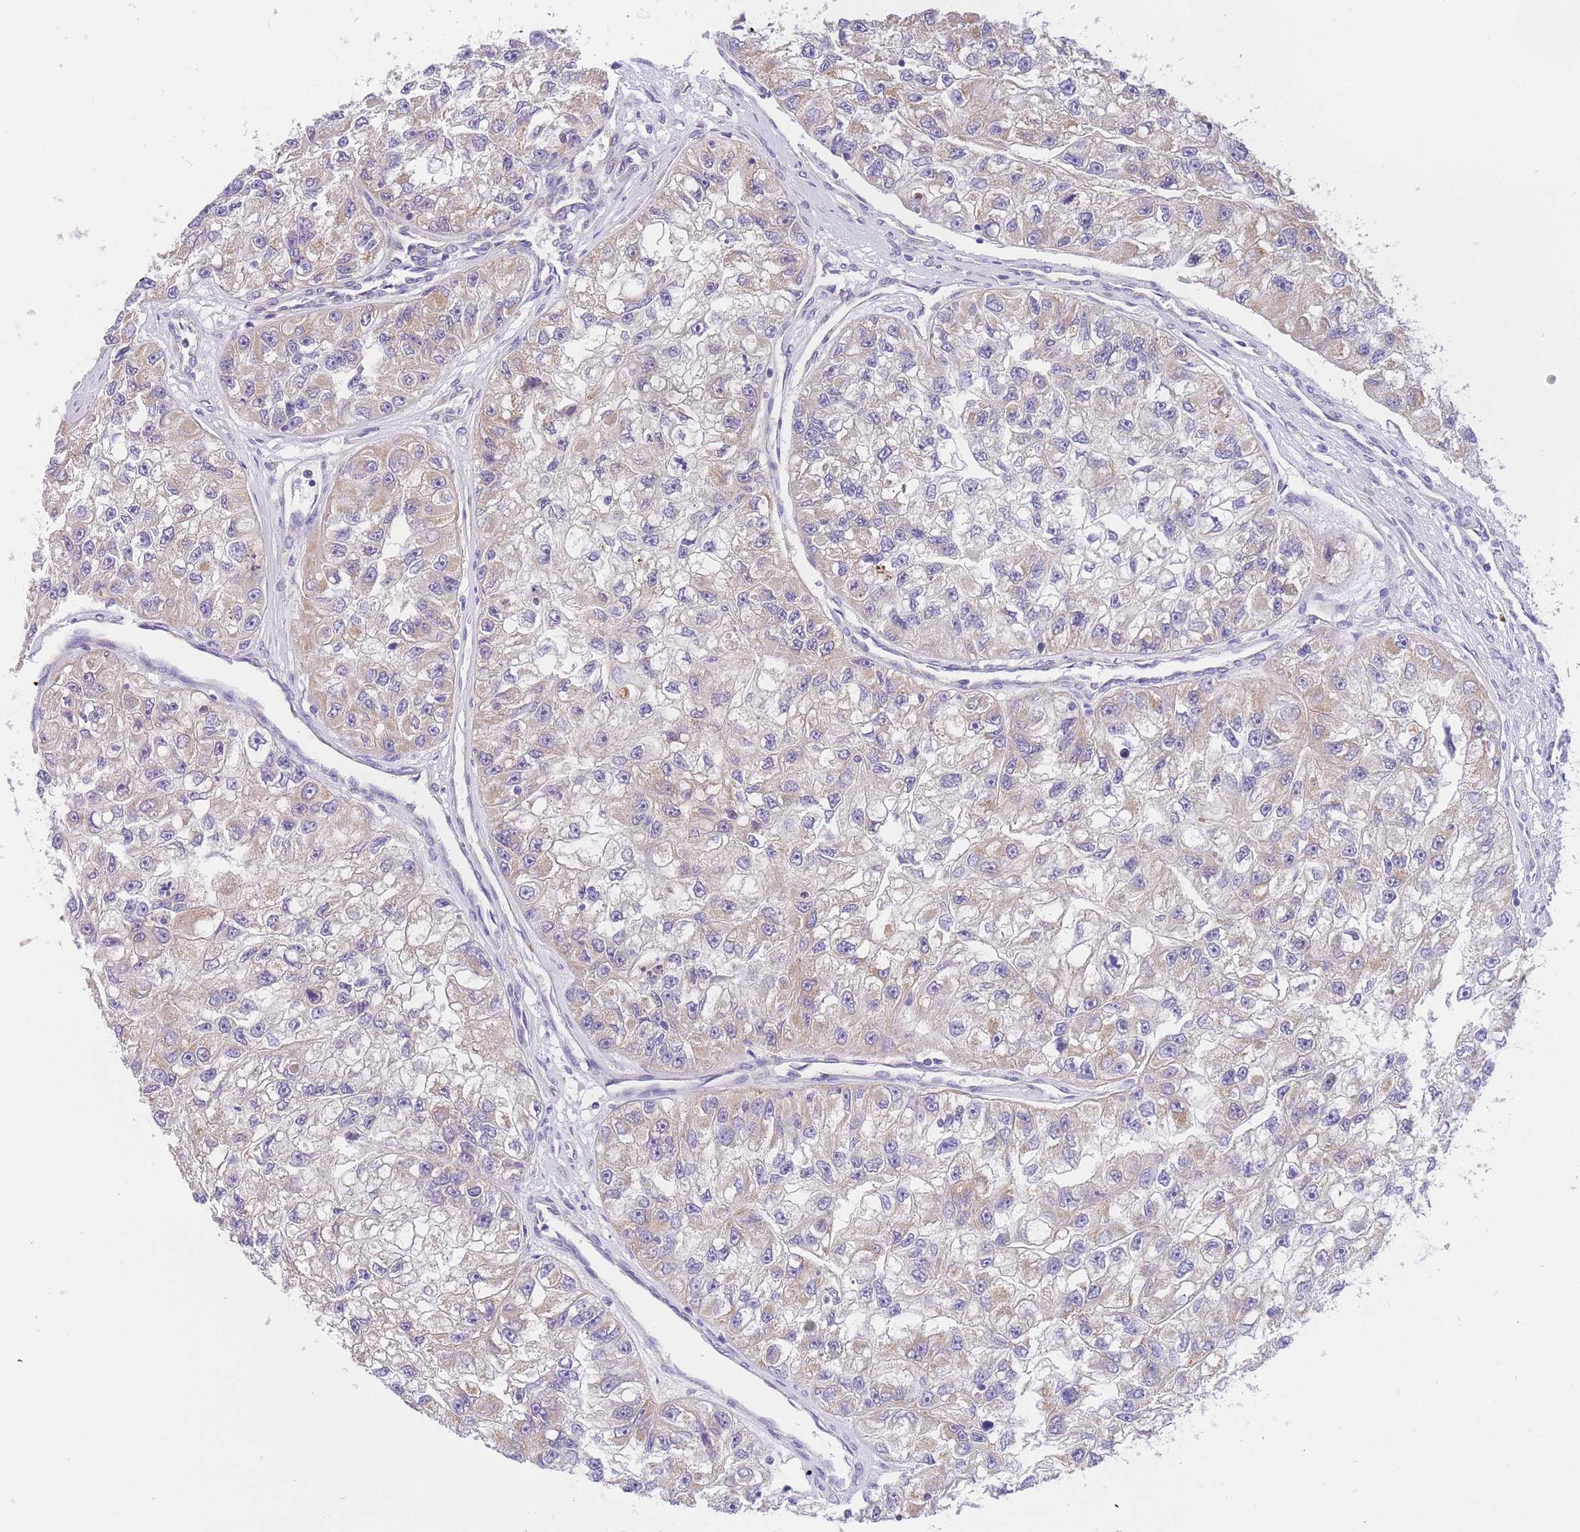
{"staining": {"intensity": "moderate", "quantity": "<25%", "location": "cytoplasmic/membranous"}, "tissue": "renal cancer", "cell_type": "Tumor cells", "image_type": "cancer", "snomed": [{"axis": "morphology", "description": "Adenocarcinoma, NOS"}, {"axis": "topography", "description": "Kidney"}], "caption": "A histopathology image of renal adenocarcinoma stained for a protein shows moderate cytoplasmic/membranous brown staining in tumor cells.", "gene": "MTRES1", "patient": {"sex": "male", "age": 63}}